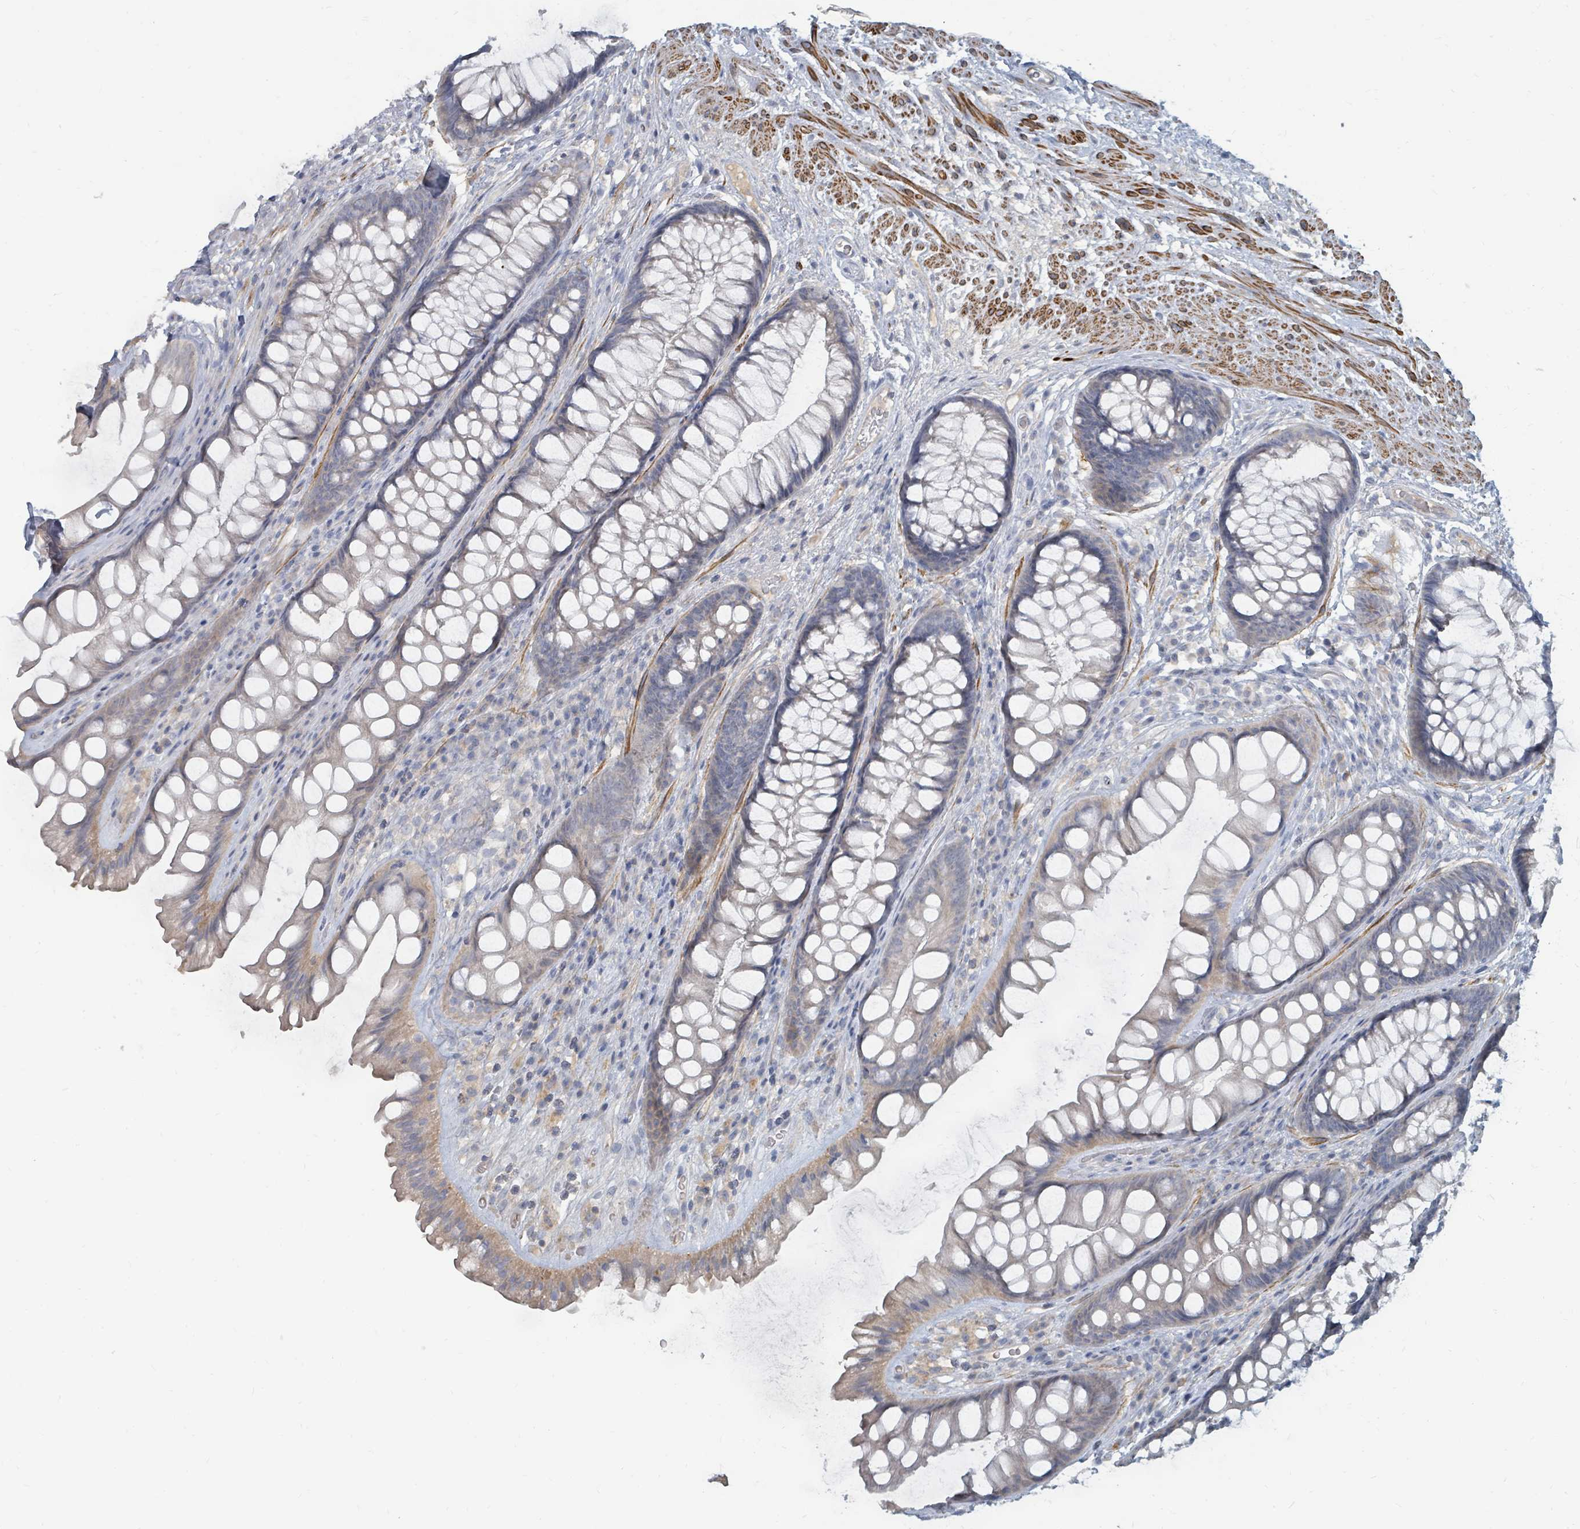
{"staining": {"intensity": "weak", "quantity": "<25%", "location": "cytoplasmic/membranous"}, "tissue": "rectum", "cell_type": "Glandular cells", "image_type": "normal", "snomed": [{"axis": "morphology", "description": "Normal tissue, NOS"}, {"axis": "topography", "description": "Rectum"}], "caption": "This is an IHC histopathology image of unremarkable human rectum. There is no staining in glandular cells.", "gene": "ARGFX", "patient": {"sex": "male", "age": 74}}